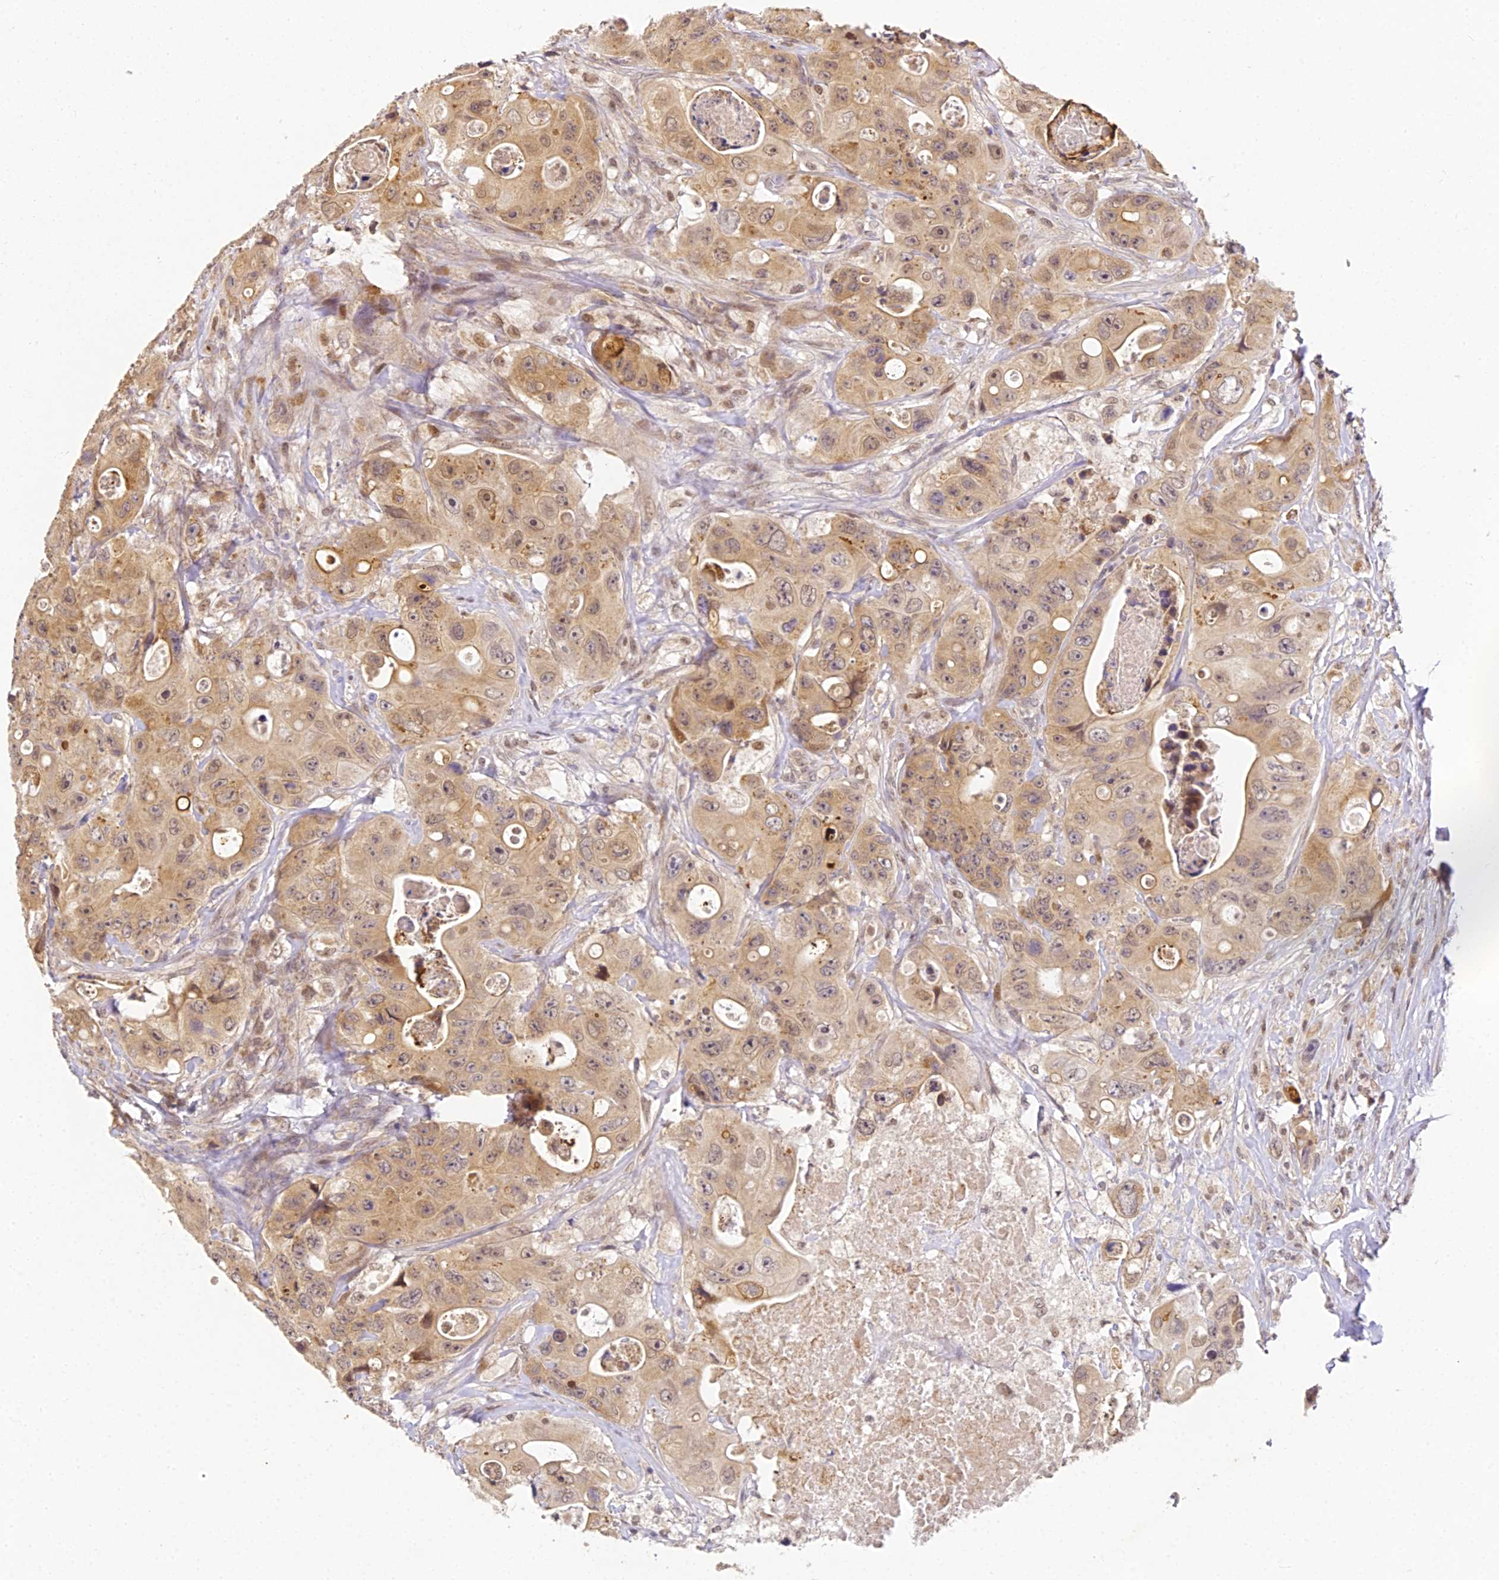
{"staining": {"intensity": "moderate", "quantity": ">75%", "location": "cytoplasmic/membranous,nuclear"}, "tissue": "colorectal cancer", "cell_type": "Tumor cells", "image_type": "cancer", "snomed": [{"axis": "morphology", "description": "Adenocarcinoma, NOS"}, {"axis": "topography", "description": "Colon"}], "caption": "Colorectal adenocarcinoma stained with a brown dye reveals moderate cytoplasmic/membranous and nuclear positive staining in approximately >75% of tumor cells.", "gene": "DNAAF10", "patient": {"sex": "female", "age": 46}}